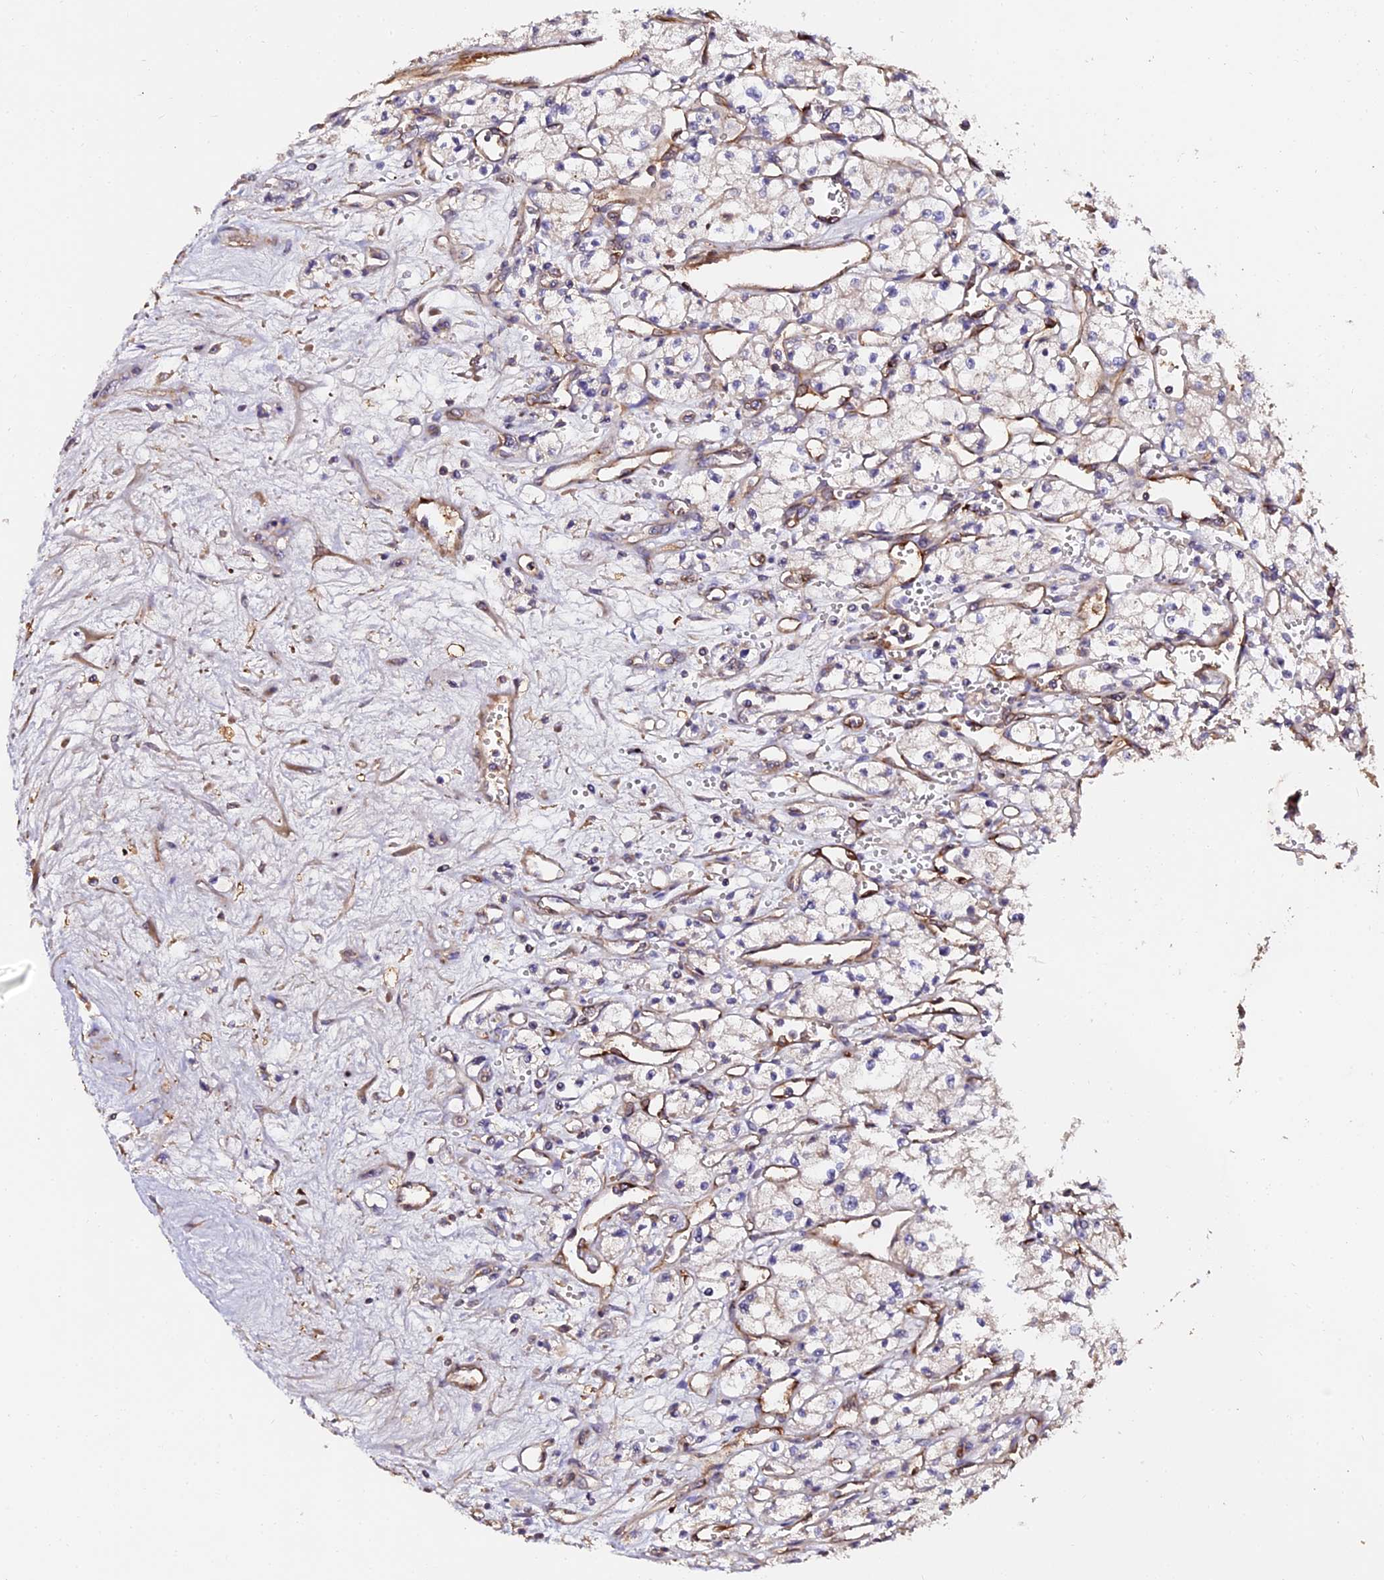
{"staining": {"intensity": "negative", "quantity": "none", "location": "none"}, "tissue": "renal cancer", "cell_type": "Tumor cells", "image_type": "cancer", "snomed": [{"axis": "morphology", "description": "Adenocarcinoma, NOS"}, {"axis": "topography", "description": "Kidney"}], "caption": "Immunohistochemistry of renal cancer shows no positivity in tumor cells.", "gene": "TDO2", "patient": {"sex": "male", "age": 59}}